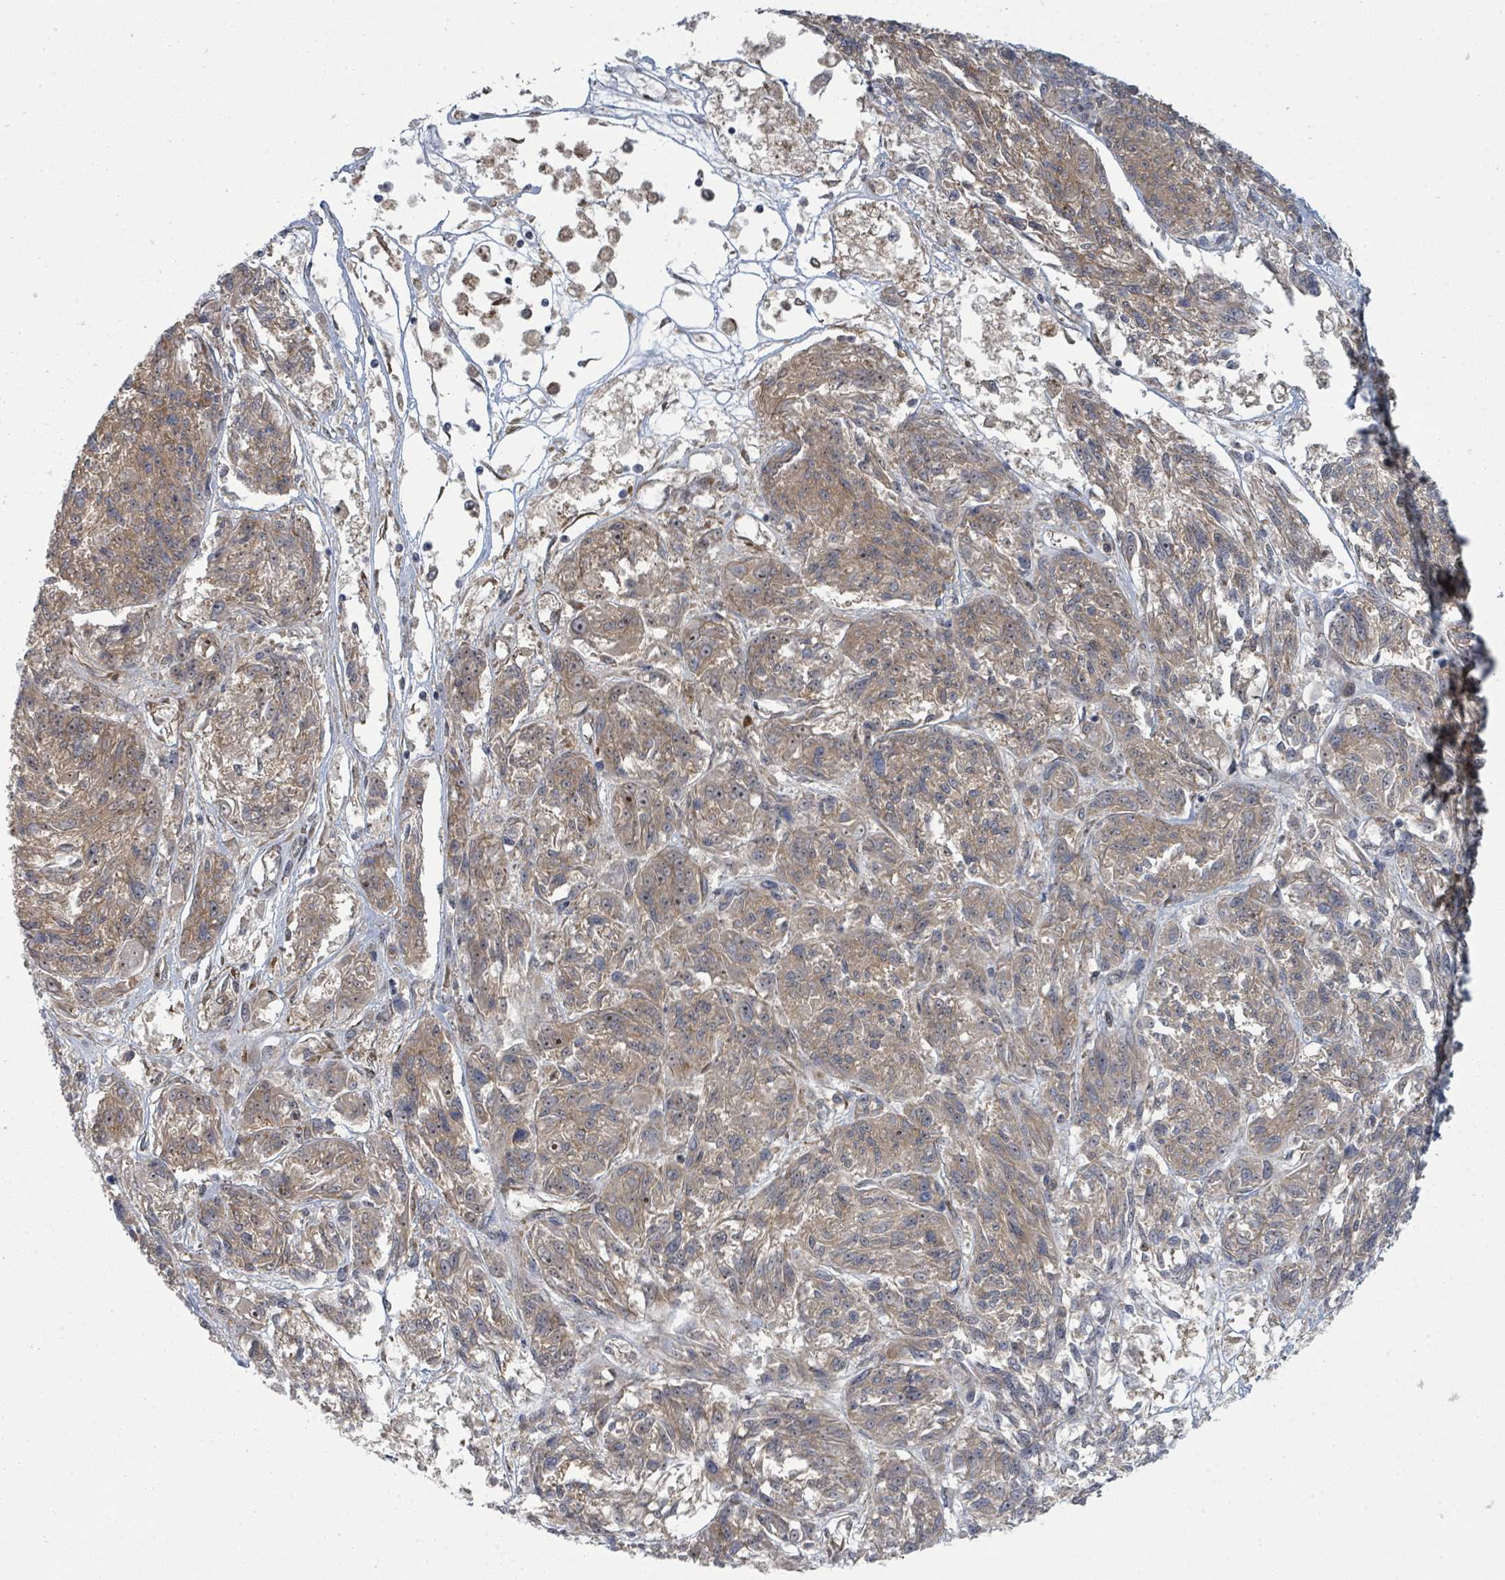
{"staining": {"intensity": "weak", "quantity": ">75%", "location": "cytoplasmic/membranous"}, "tissue": "melanoma", "cell_type": "Tumor cells", "image_type": "cancer", "snomed": [{"axis": "morphology", "description": "Malignant melanoma, NOS"}, {"axis": "topography", "description": "Skin"}], "caption": "Immunohistochemical staining of malignant melanoma demonstrates weak cytoplasmic/membranous protein positivity in approximately >75% of tumor cells. (Brightfield microscopy of DAB IHC at high magnification).", "gene": "PSMG2", "patient": {"sex": "male", "age": 53}}